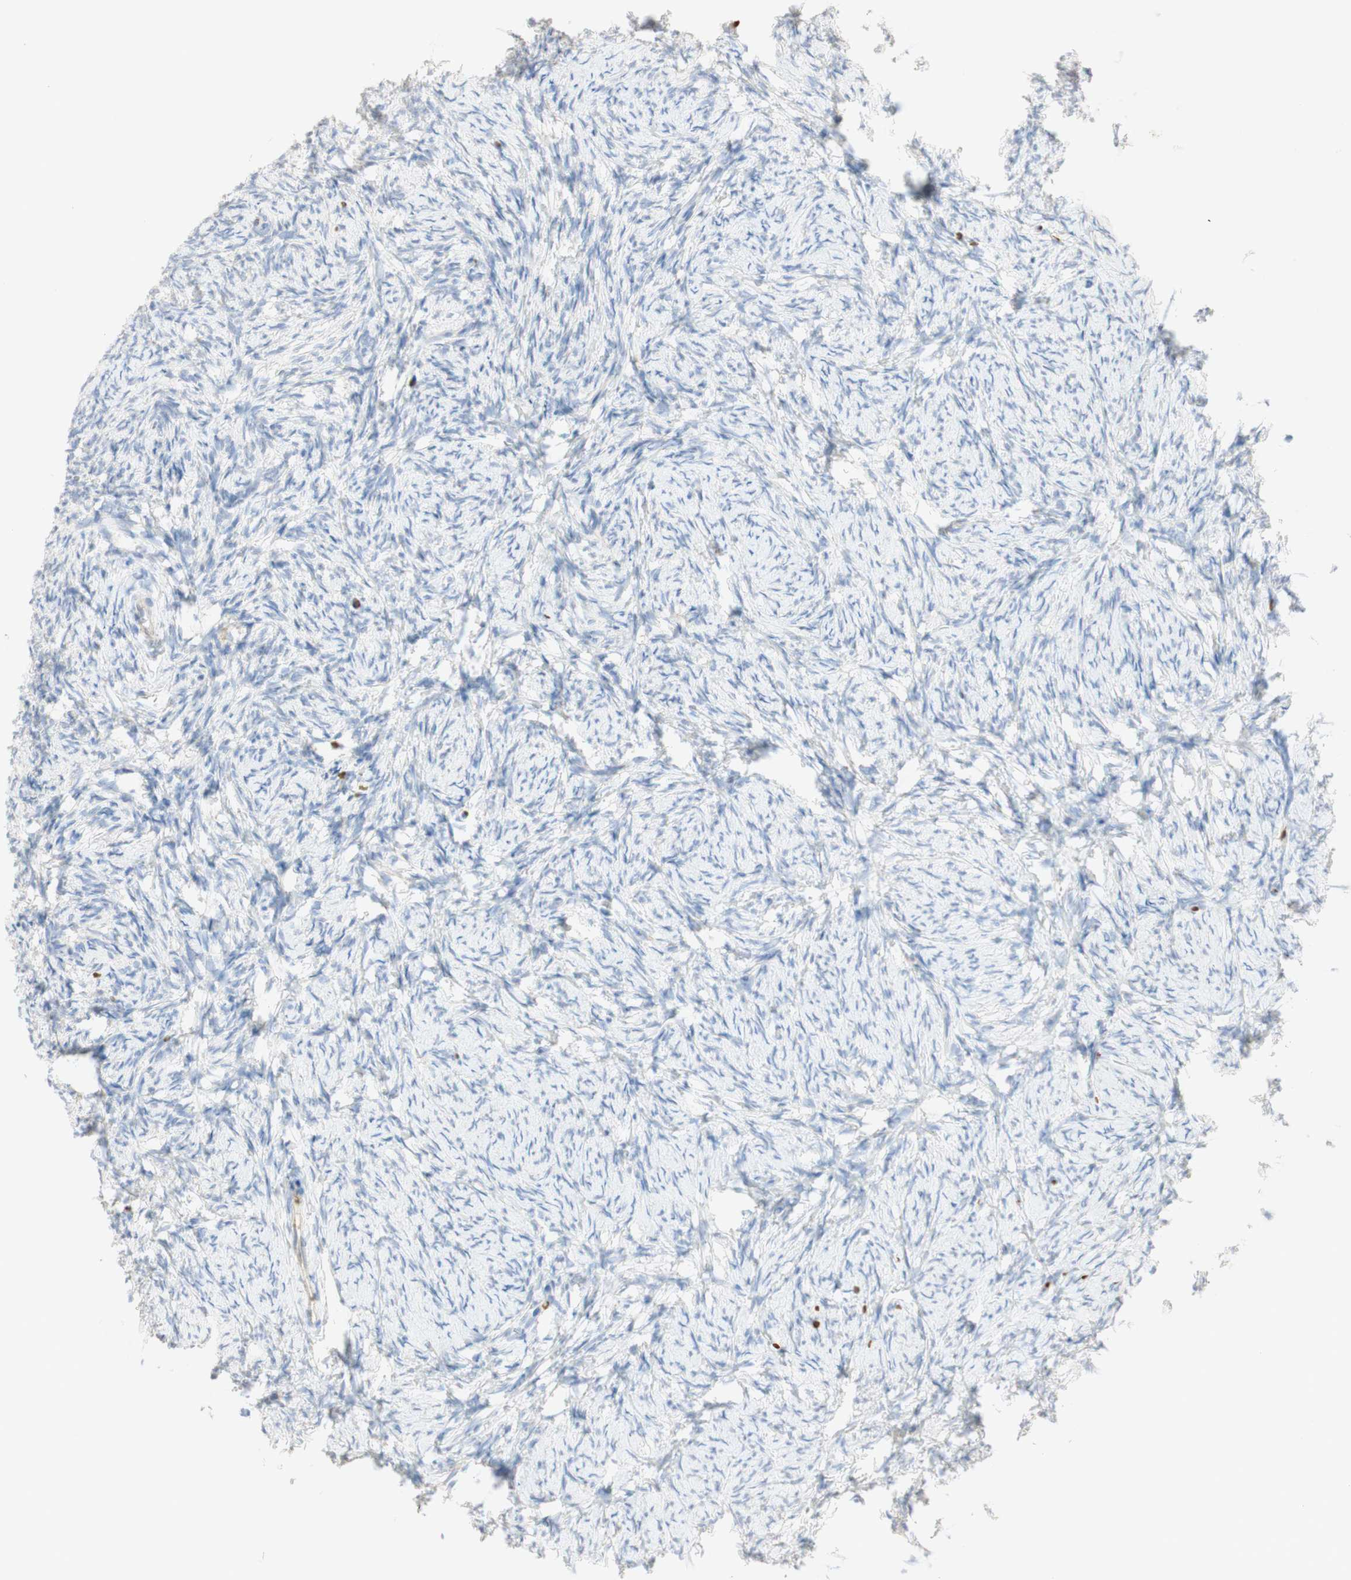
{"staining": {"intensity": "negative", "quantity": "none", "location": "none"}, "tissue": "ovary", "cell_type": "Ovarian stroma cells", "image_type": "normal", "snomed": [{"axis": "morphology", "description": "Normal tissue, NOS"}, {"axis": "topography", "description": "Ovary"}], "caption": "Immunohistochemical staining of unremarkable ovary shows no significant expression in ovarian stroma cells. (Stains: DAB (3,3'-diaminobenzidine) IHC with hematoxylin counter stain, Microscopy: brightfield microscopy at high magnification).", "gene": "EPO", "patient": {"sex": "female", "age": 60}}